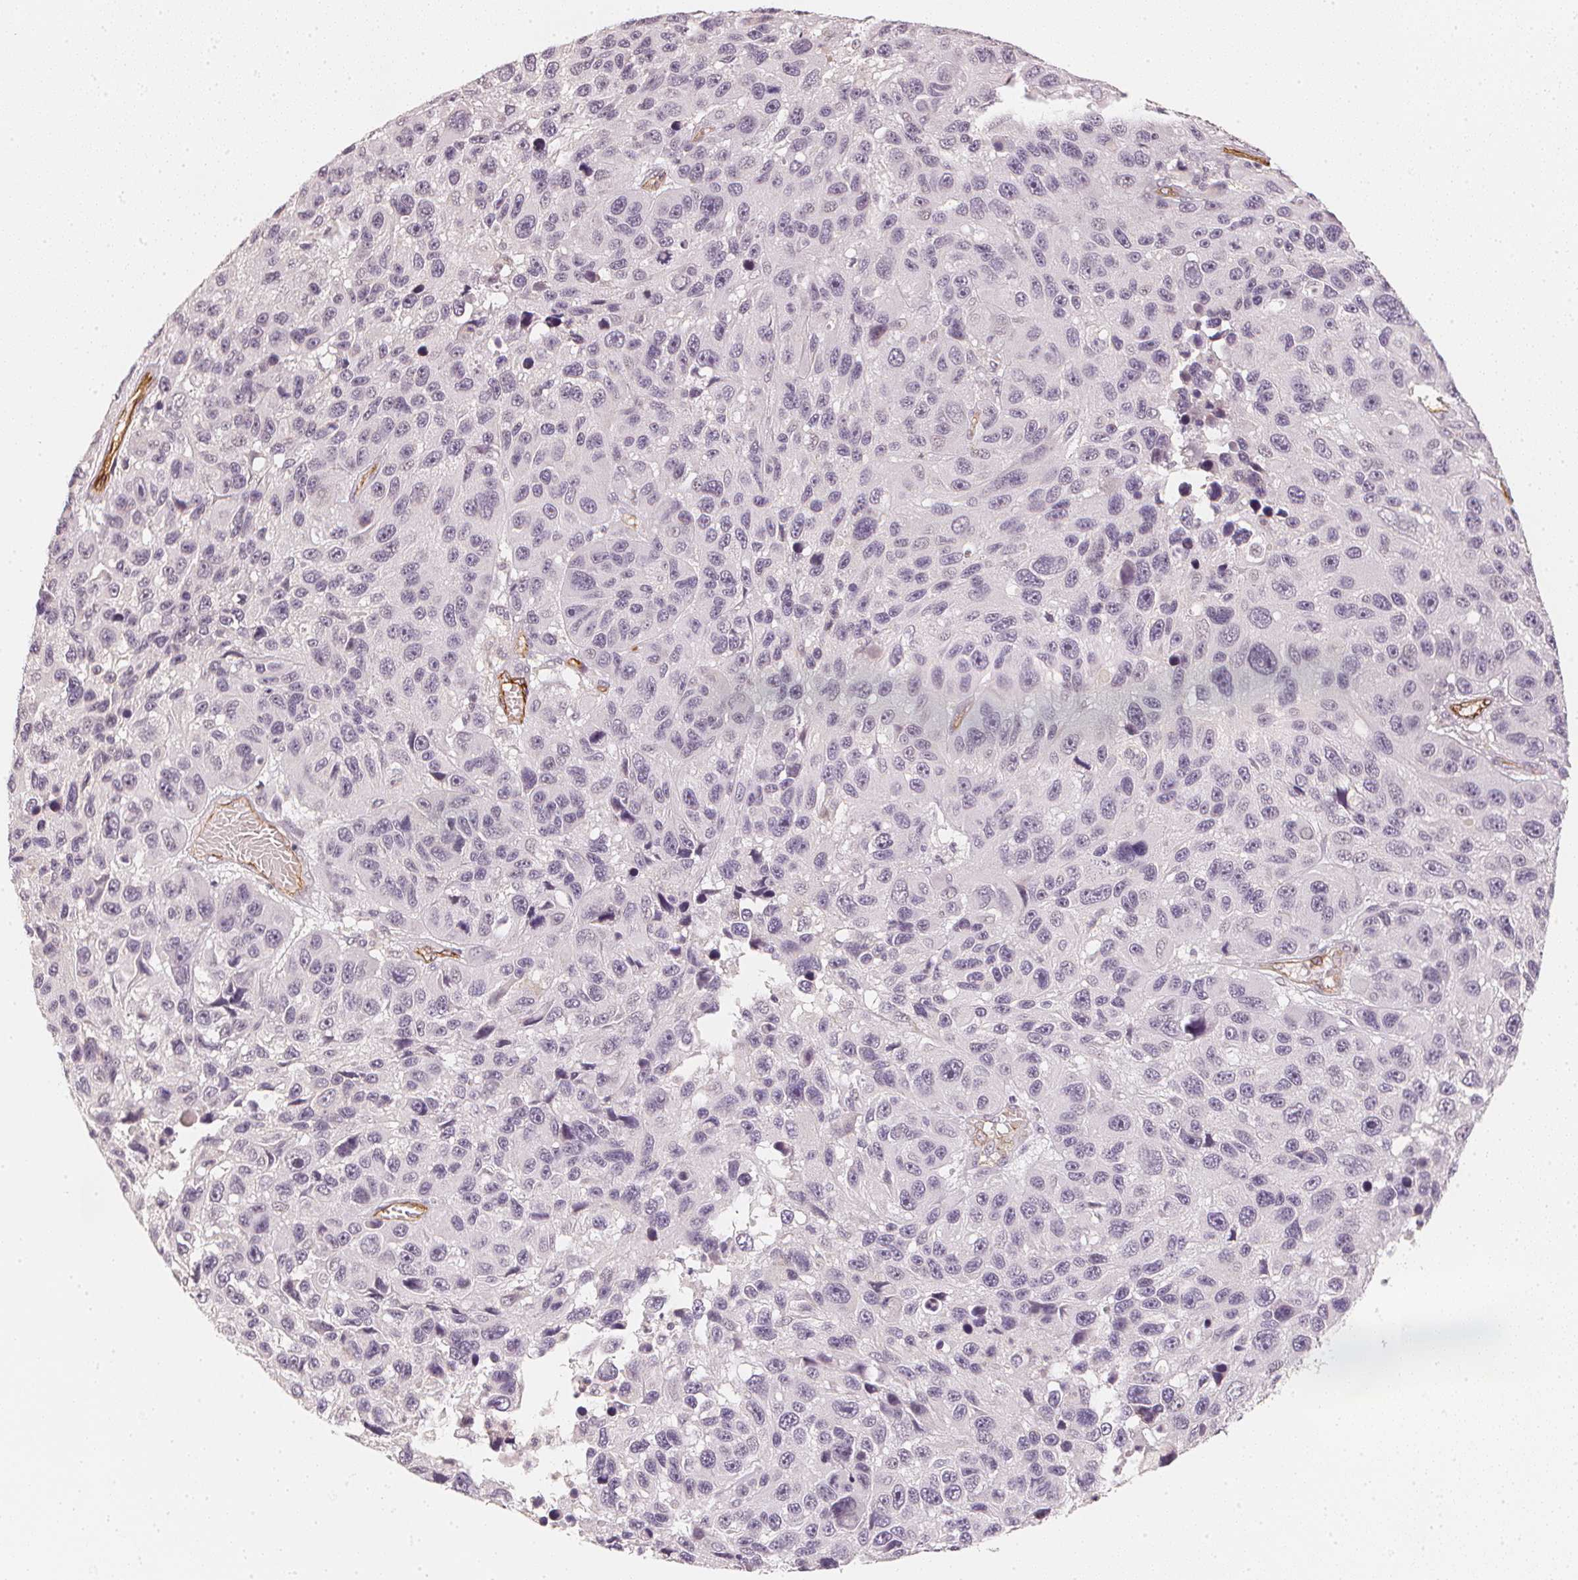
{"staining": {"intensity": "negative", "quantity": "none", "location": "none"}, "tissue": "melanoma", "cell_type": "Tumor cells", "image_type": "cancer", "snomed": [{"axis": "morphology", "description": "Malignant melanoma, NOS"}, {"axis": "topography", "description": "Skin"}], "caption": "A micrograph of malignant melanoma stained for a protein demonstrates no brown staining in tumor cells.", "gene": "CIB1", "patient": {"sex": "male", "age": 53}}